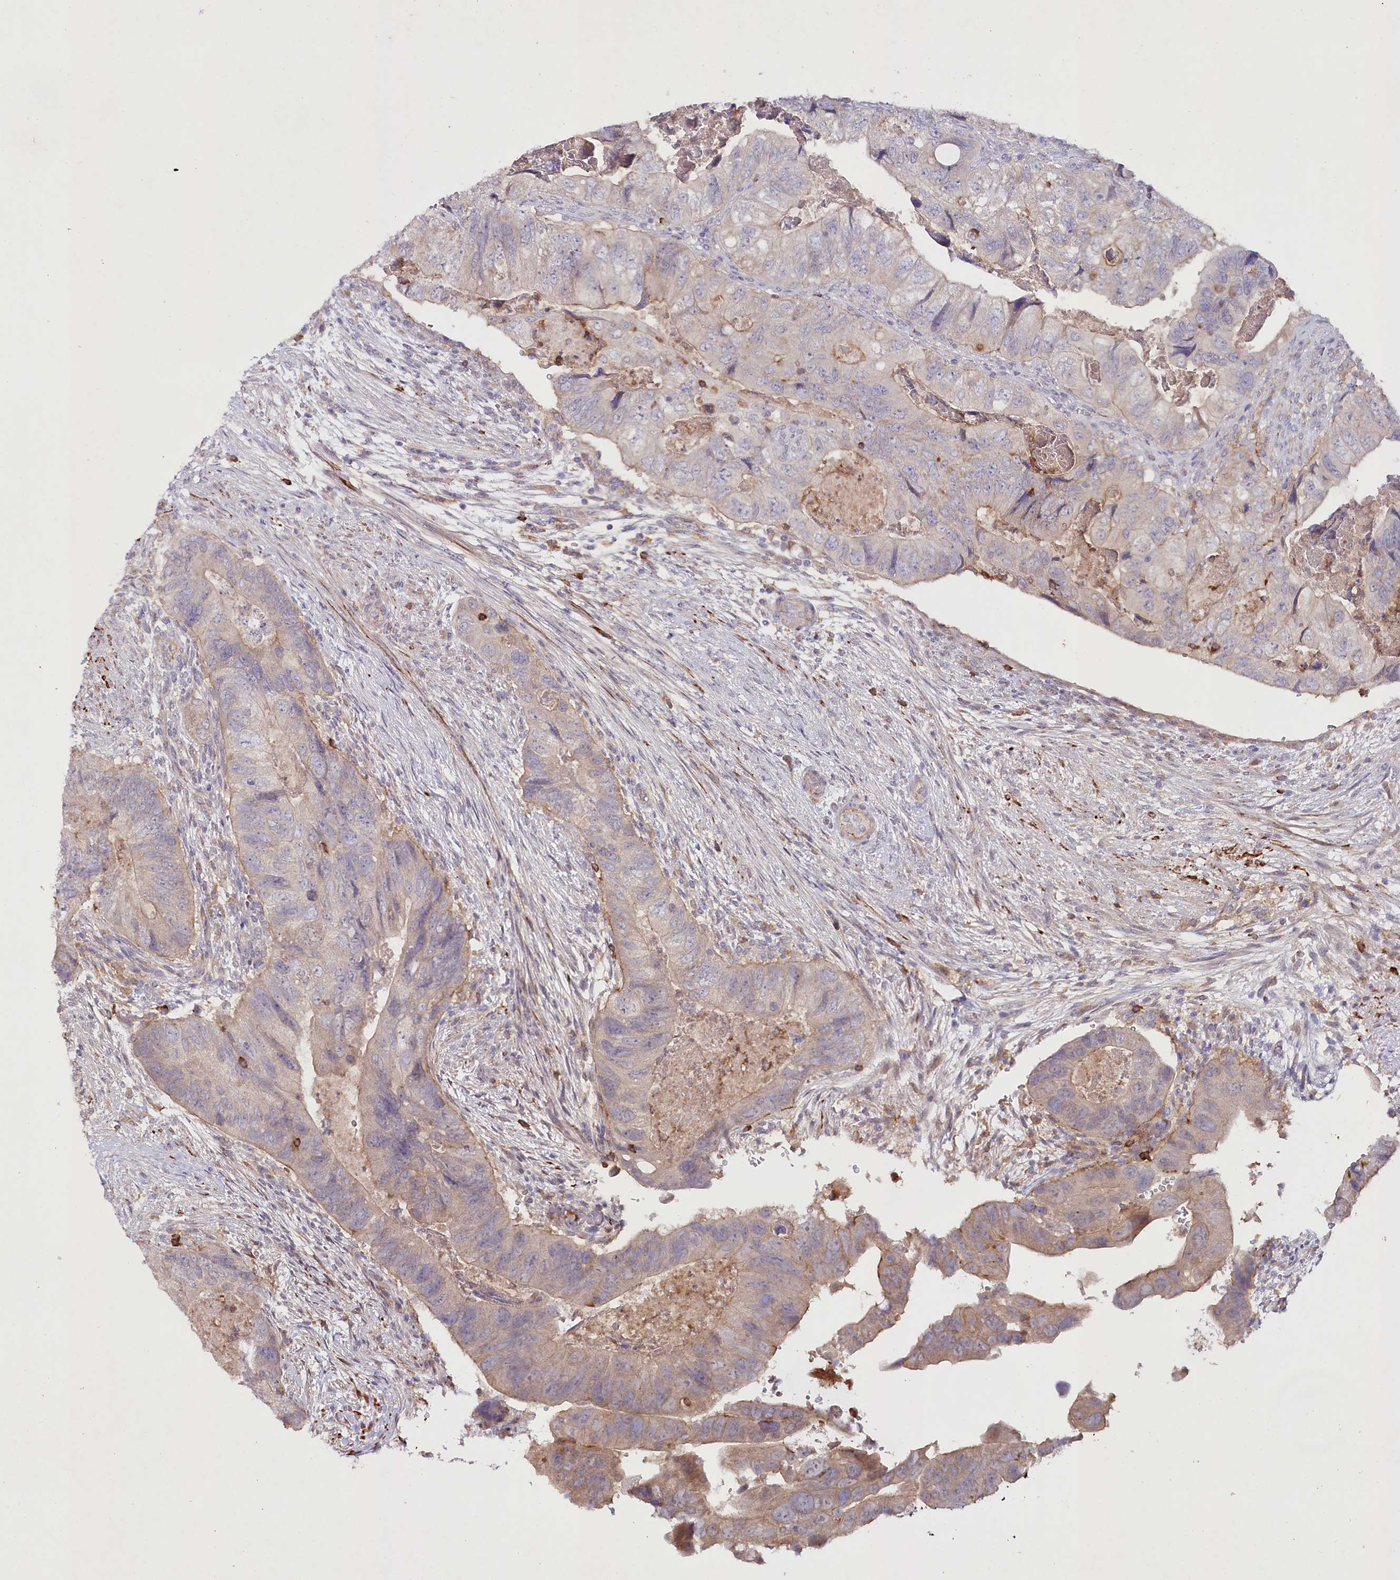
{"staining": {"intensity": "moderate", "quantity": "<25%", "location": "cytoplasmic/membranous"}, "tissue": "colorectal cancer", "cell_type": "Tumor cells", "image_type": "cancer", "snomed": [{"axis": "morphology", "description": "Adenocarcinoma, NOS"}, {"axis": "topography", "description": "Rectum"}], "caption": "A brown stain labels moderate cytoplasmic/membranous expression of a protein in human adenocarcinoma (colorectal) tumor cells. The protein of interest is stained brown, and the nuclei are stained in blue (DAB (3,3'-diaminobenzidine) IHC with brightfield microscopy, high magnification).", "gene": "ALDH3B1", "patient": {"sex": "male", "age": 63}}